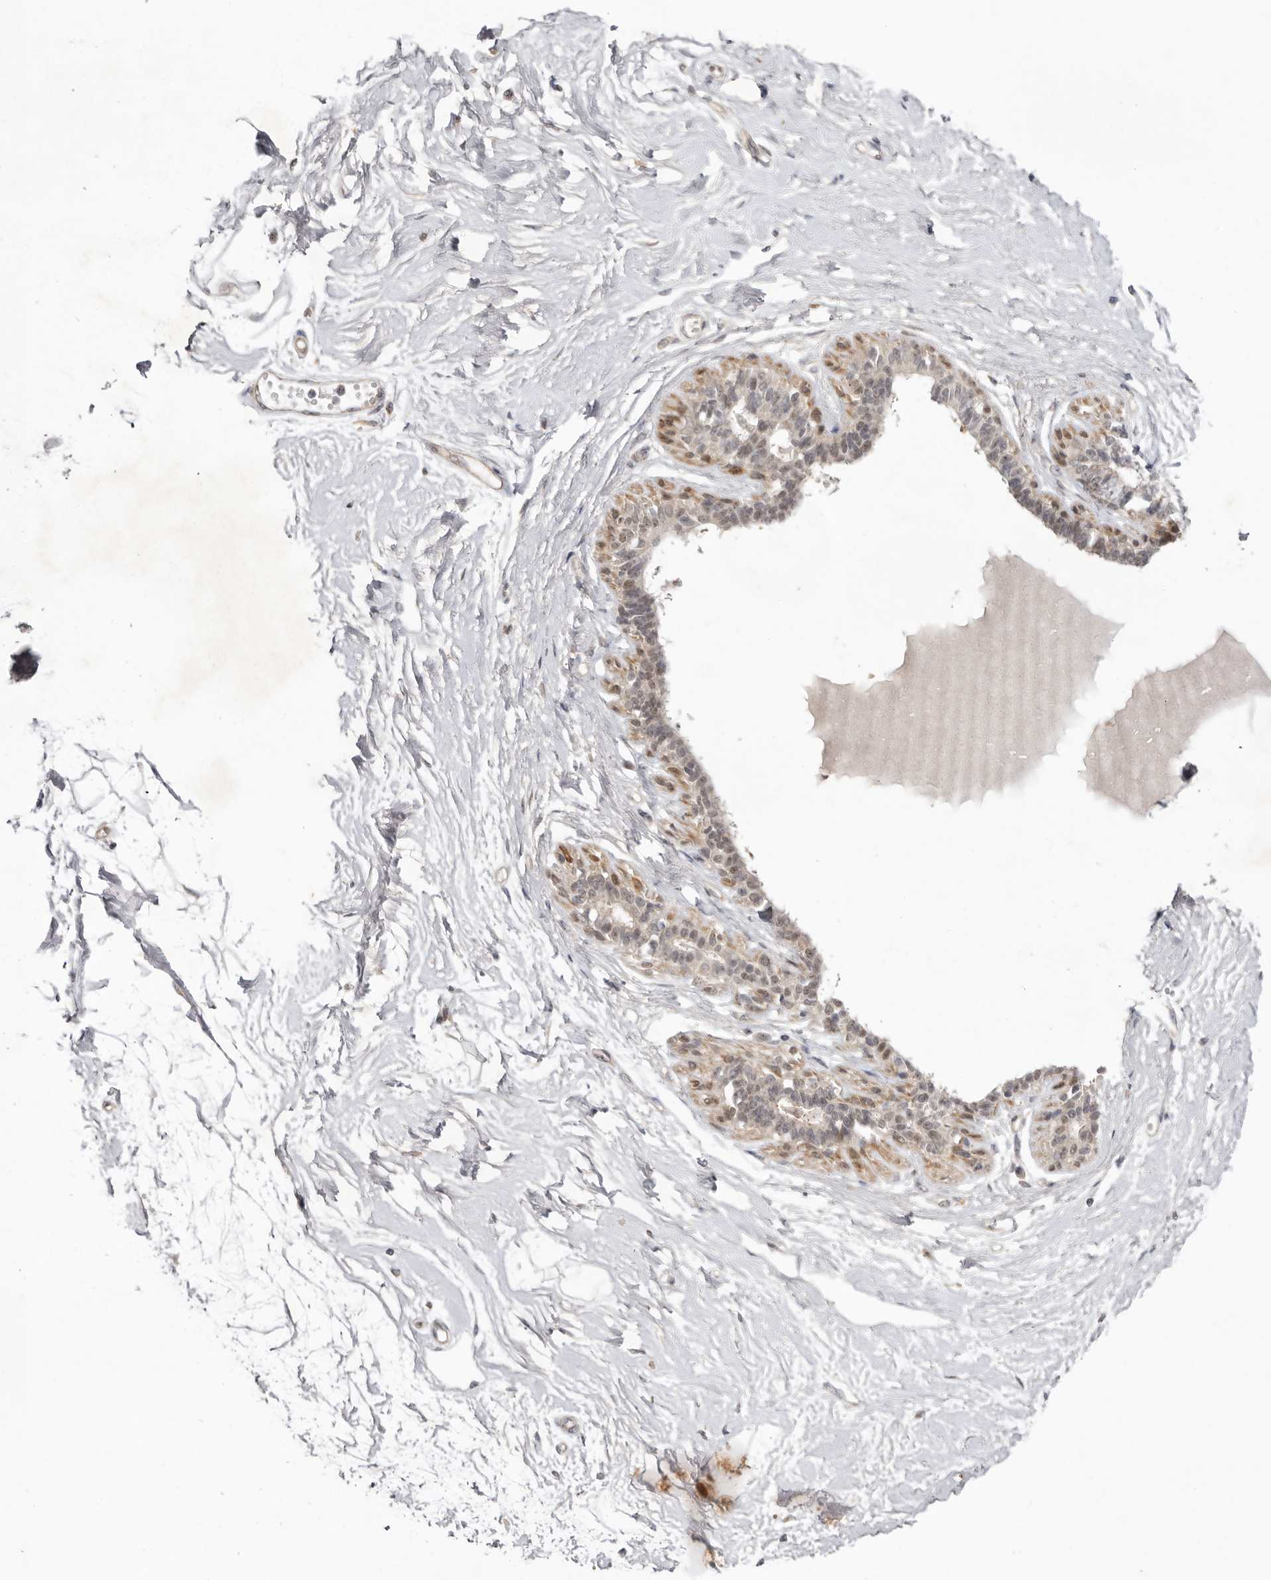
{"staining": {"intensity": "negative", "quantity": "none", "location": "none"}, "tissue": "breast", "cell_type": "Adipocytes", "image_type": "normal", "snomed": [{"axis": "morphology", "description": "Normal tissue, NOS"}, {"axis": "topography", "description": "Breast"}], "caption": "Image shows no significant protein expression in adipocytes of normal breast. The staining was performed using DAB to visualize the protein expression in brown, while the nuclei were stained in blue with hematoxylin (Magnification: 20x).", "gene": "TADA1", "patient": {"sex": "female", "age": 45}}